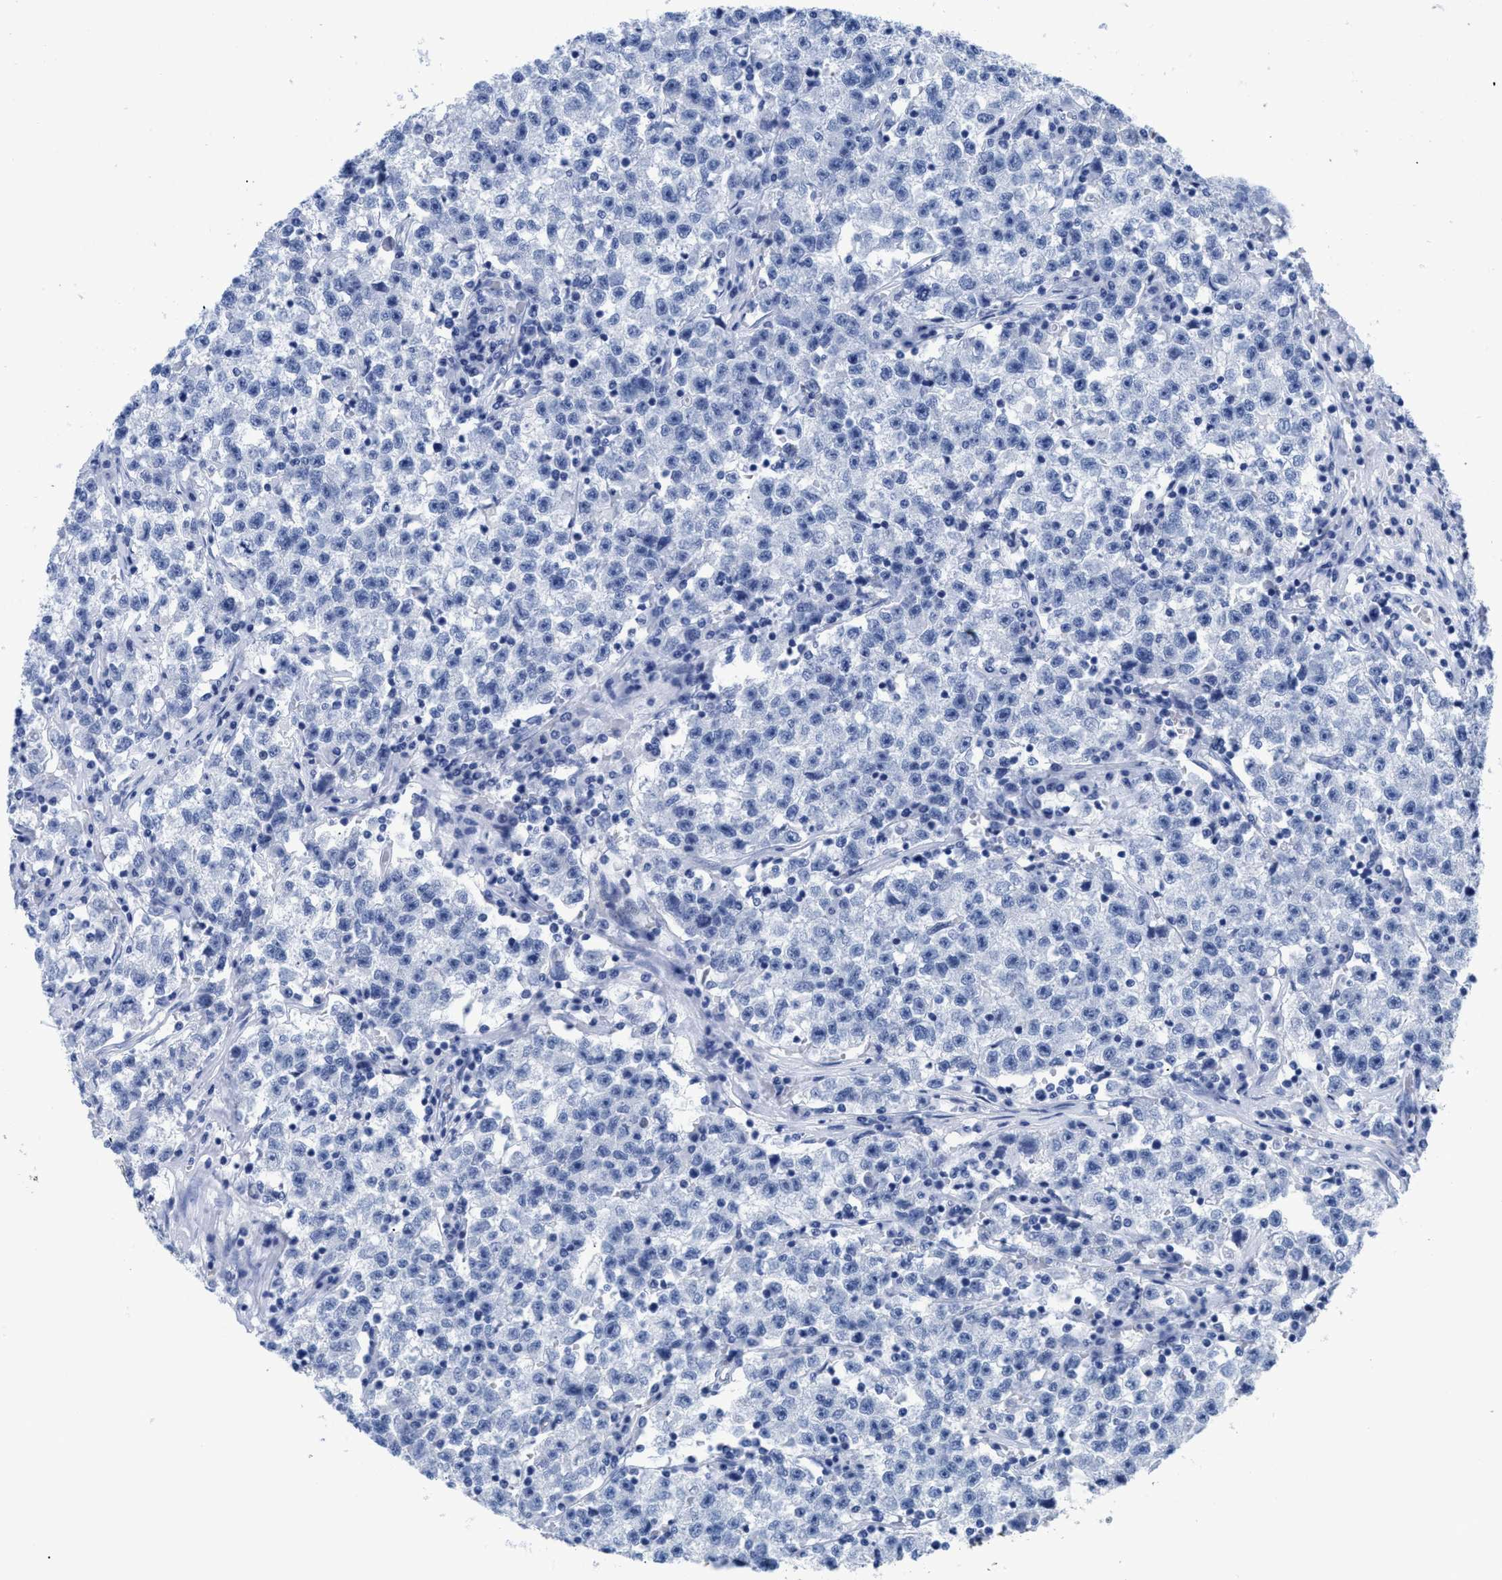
{"staining": {"intensity": "negative", "quantity": "none", "location": "none"}, "tissue": "testis cancer", "cell_type": "Tumor cells", "image_type": "cancer", "snomed": [{"axis": "morphology", "description": "Seminoma, NOS"}, {"axis": "topography", "description": "Testis"}], "caption": "A high-resolution image shows IHC staining of testis cancer (seminoma), which demonstrates no significant expression in tumor cells.", "gene": "DUSP26", "patient": {"sex": "male", "age": 22}}